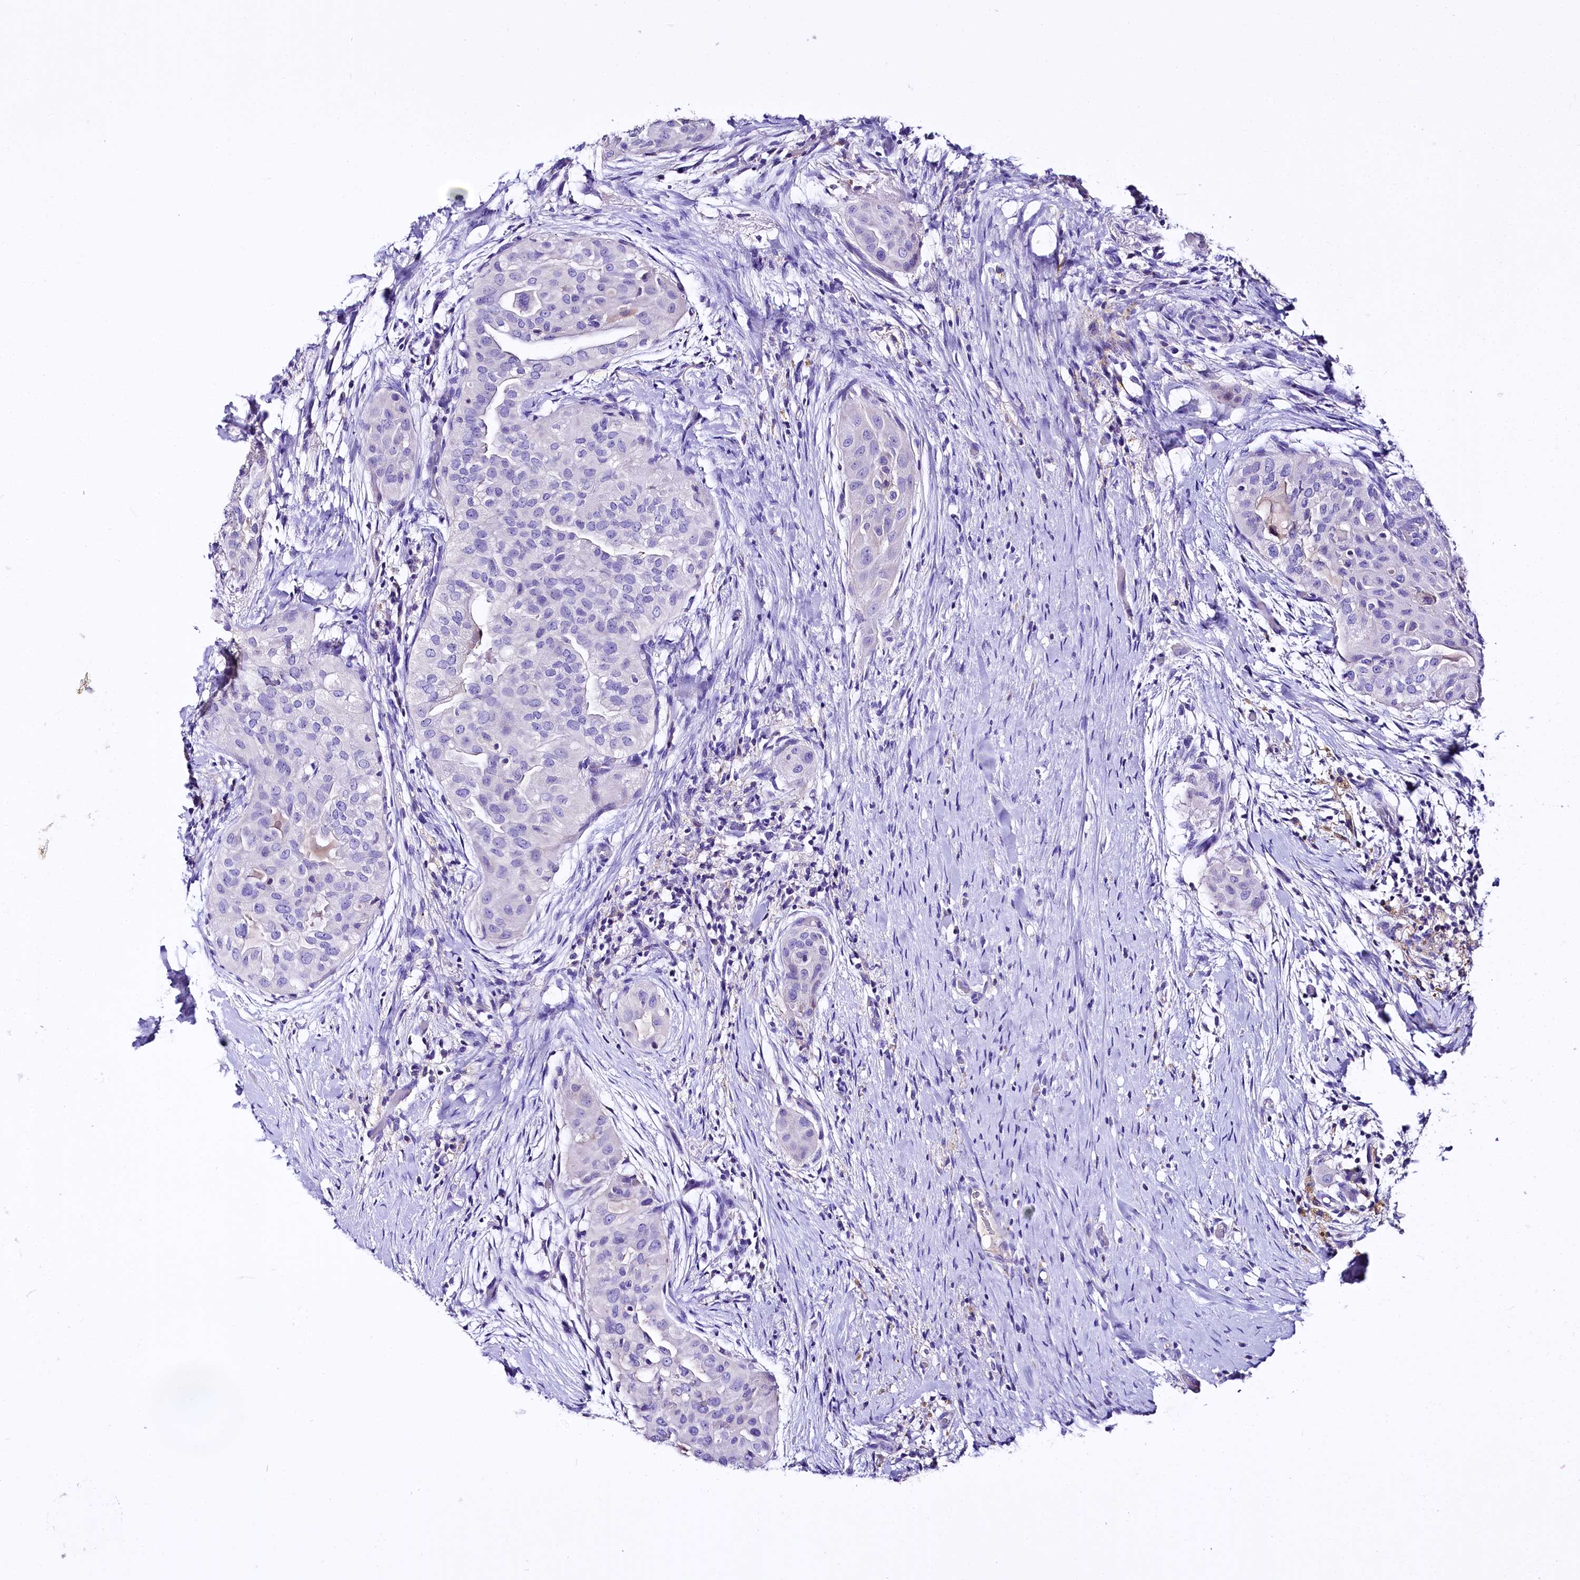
{"staining": {"intensity": "negative", "quantity": "none", "location": "none"}, "tissue": "thyroid cancer", "cell_type": "Tumor cells", "image_type": "cancer", "snomed": [{"axis": "morphology", "description": "Papillary adenocarcinoma, NOS"}, {"axis": "topography", "description": "Thyroid gland"}], "caption": "Tumor cells are negative for brown protein staining in papillary adenocarcinoma (thyroid).", "gene": "A2ML1", "patient": {"sex": "female", "age": 59}}